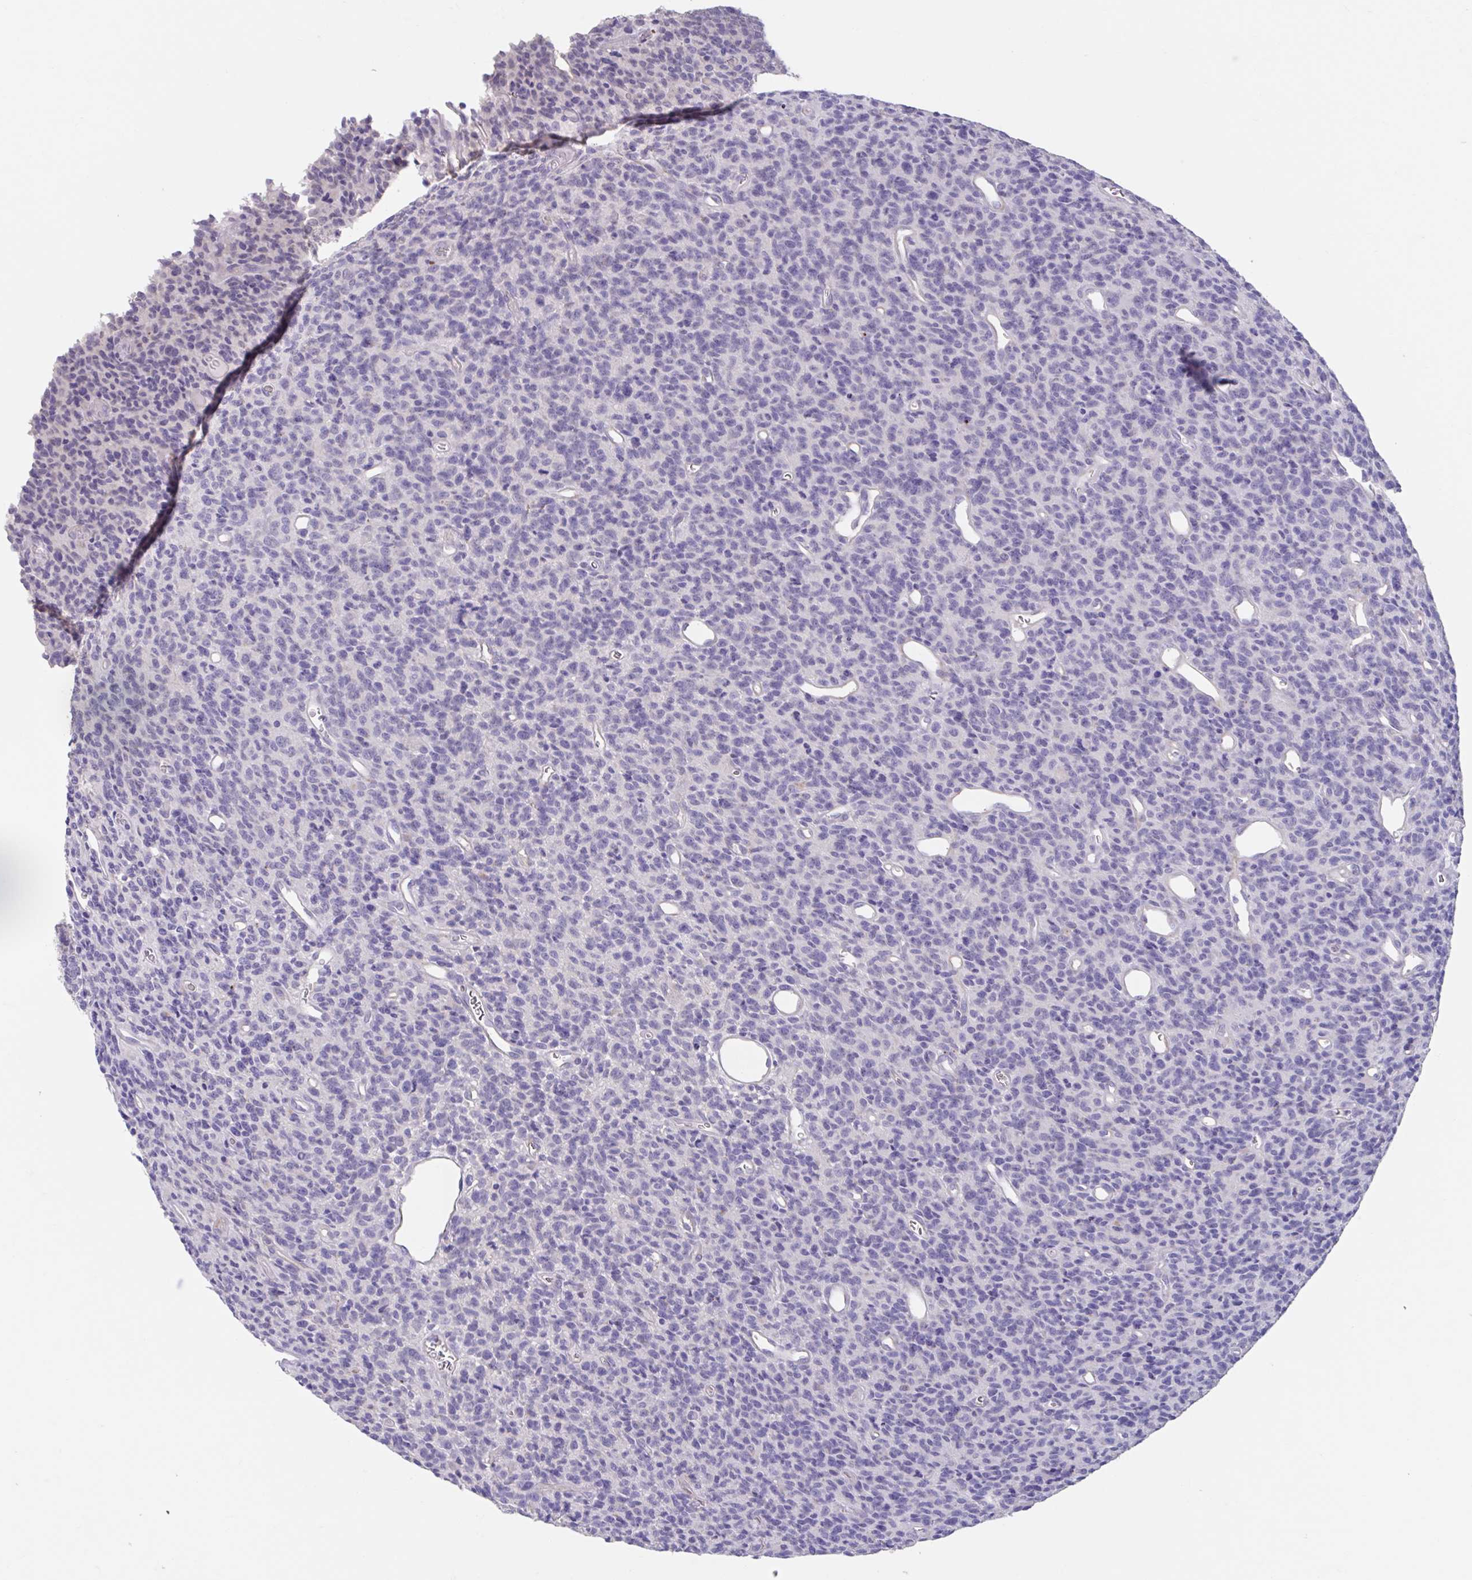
{"staining": {"intensity": "negative", "quantity": "none", "location": "none"}, "tissue": "glioma", "cell_type": "Tumor cells", "image_type": "cancer", "snomed": [{"axis": "morphology", "description": "Glioma, malignant, High grade"}, {"axis": "topography", "description": "Brain"}], "caption": "Immunohistochemistry (IHC) of human glioma shows no staining in tumor cells.", "gene": "GPR162", "patient": {"sex": "male", "age": 76}}